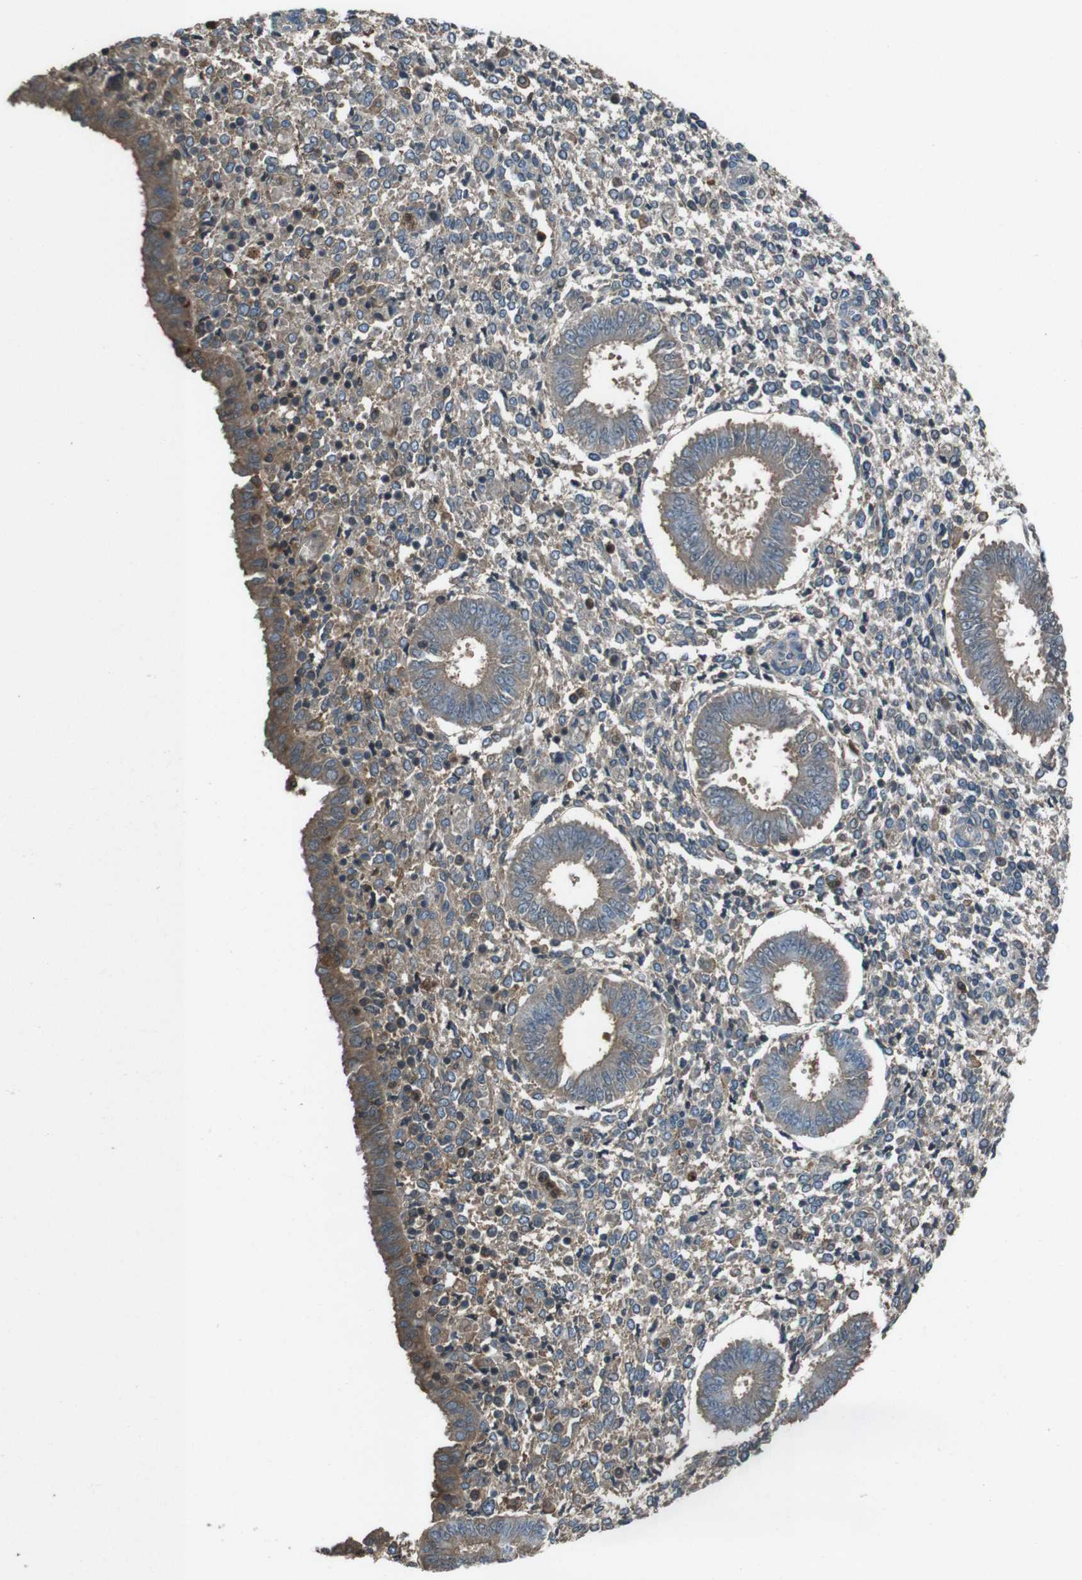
{"staining": {"intensity": "weak", "quantity": "25%-75%", "location": "cytoplasmic/membranous"}, "tissue": "endometrium", "cell_type": "Cells in endometrial stroma", "image_type": "normal", "snomed": [{"axis": "morphology", "description": "Normal tissue, NOS"}, {"axis": "topography", "description": "Endometrium"}], "caption": "Protein expression analysis of unremarkable human endometrium reveals weak cytoplasmic/membranous expression in about 25%-75% of cells in endometrial stroma.", "gene": "UGT1A6", "patient": {"sex": "female", "age": 35}}